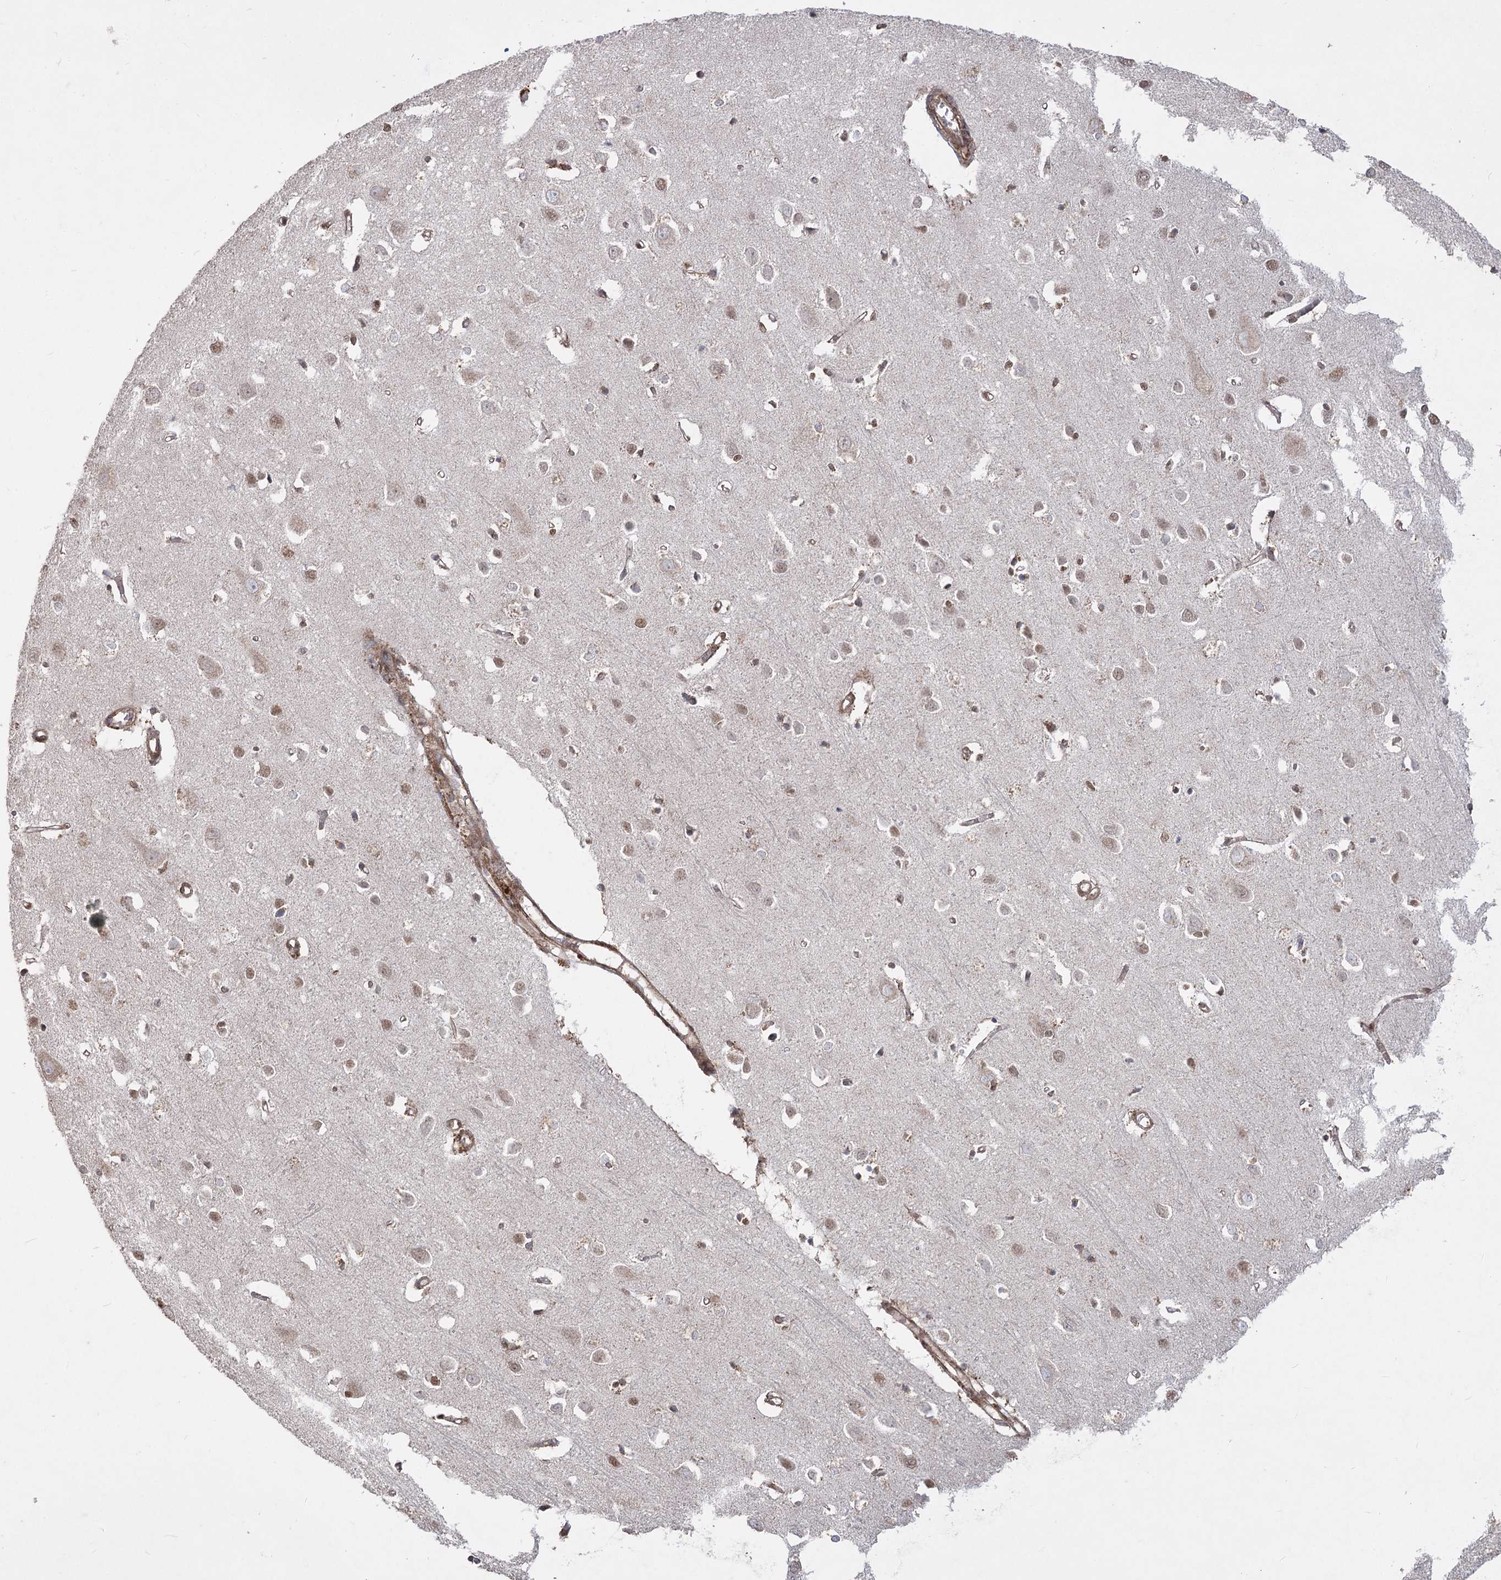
{"staining": {"intensity": "moderate", "quantity": ">75%", "location": "cytoplasmic/membranous"}, "tissue": "cerebral cortex", "cell_type": "Endothelial cells", "image_type": "normal", "snomed": [{"axis": "morphology", "description": "Normal tissue, NOS"}, {"axis": "topography", "description": "Cerebral cortex"}], "caption": "Immunohistochemistry (IHC) of unremarkable cerebral cortex demonstrates medium levels of moderate cytoplasmic/membranous expression in about >75% of endothelial cells.", "gene": "ZSCAN23", "patient": {"sex": "female", "age": 64}}